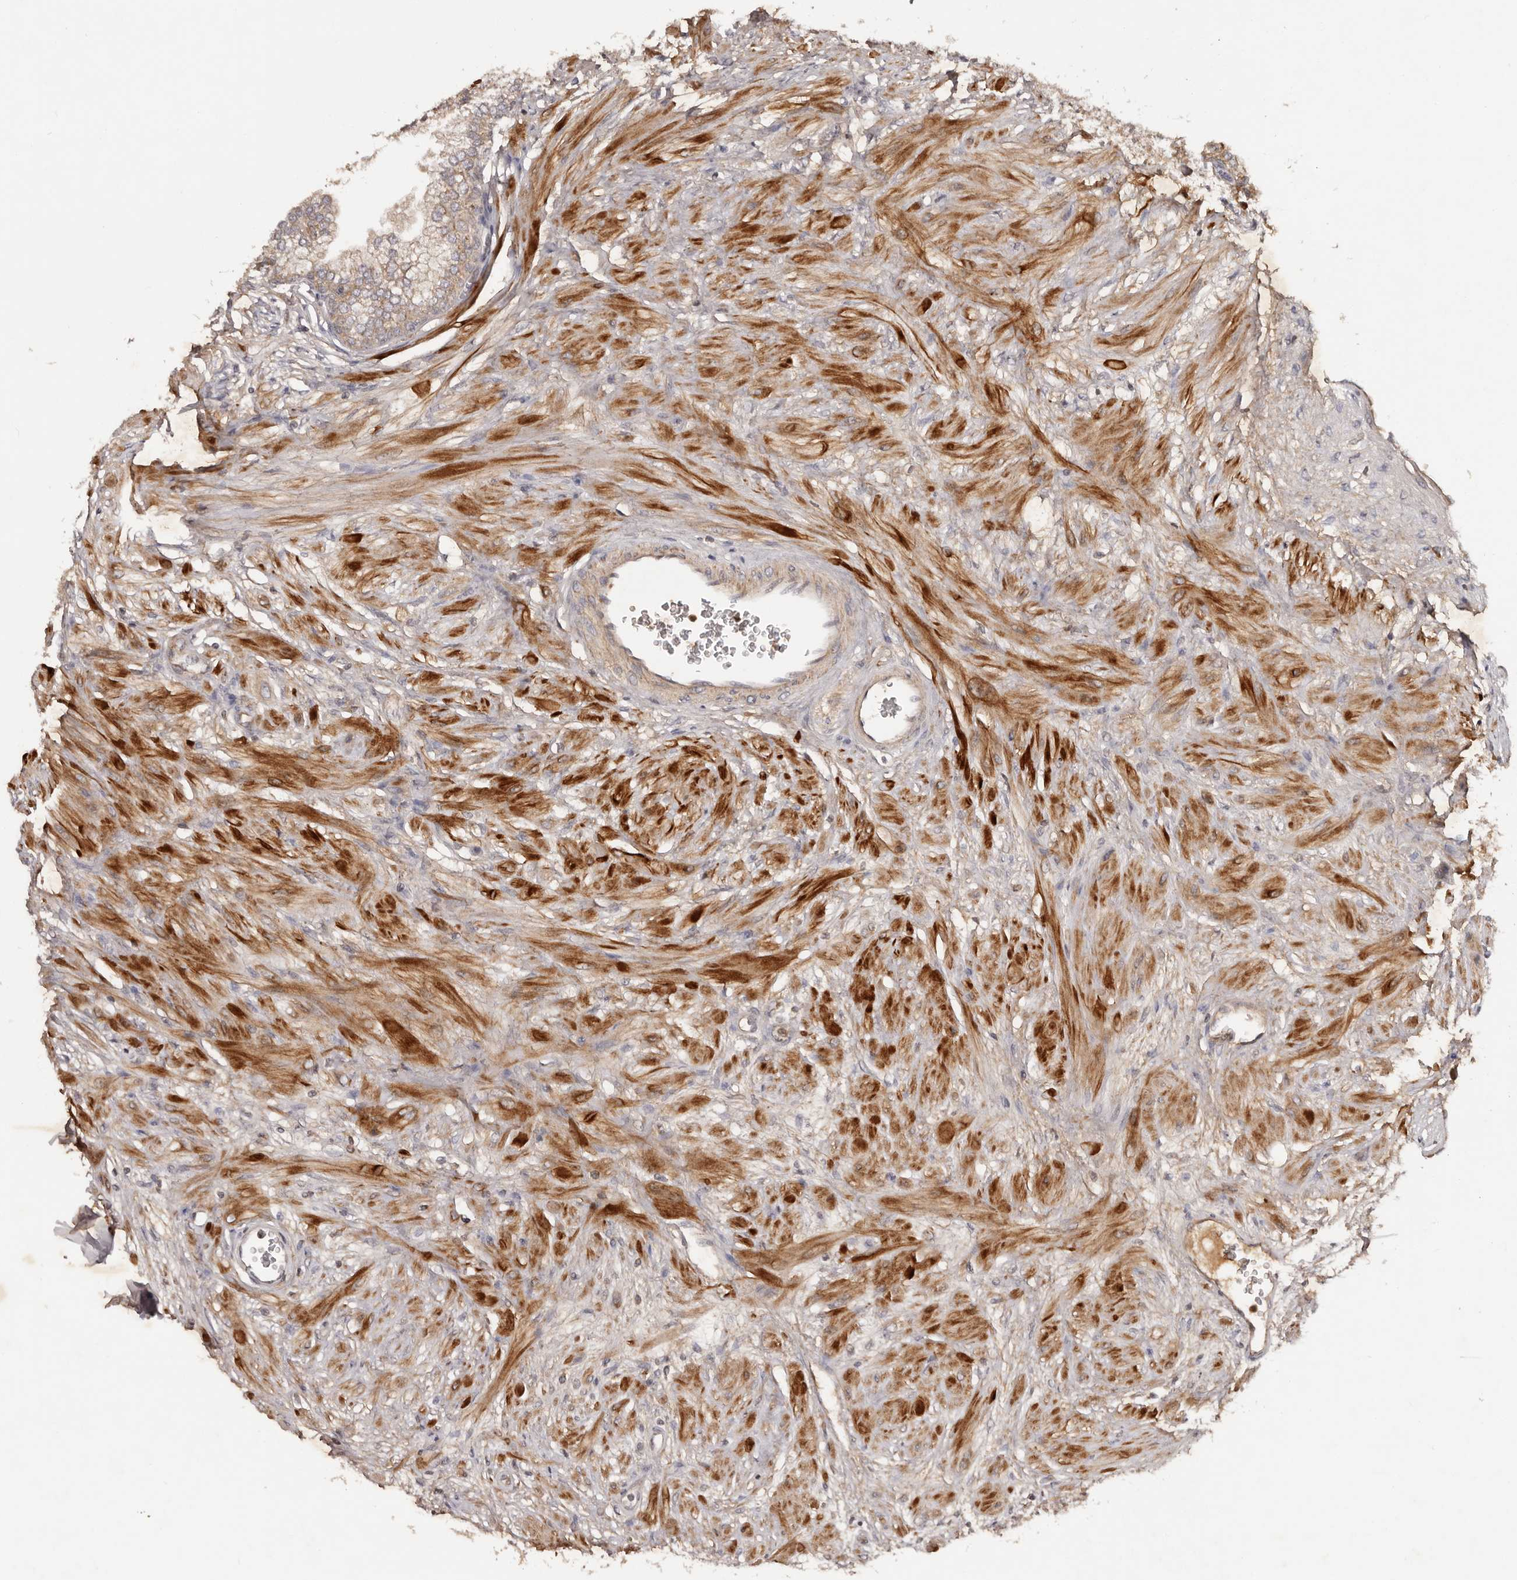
{"staining": {"intensity": "weak", "quantity": ">75%", "location": "cytoplasmic/membranous"}, "tissue": "prostate", "cell_type": "Glandular cells", "image_type": "normal", "snomed": [{"axis": "morphology", "description": "Normal tissue, NOS"}, {"axis": "morphology", "description": "Urothelial carcinoma, Low grade"}, {"axis": "topography", "description": "Urinary bladder"}, {"axis": "topography", "description": "Prostate"}], "caption": "Prostate stained with DAB IHC shows low levels of weak cytoplasmic/membranous positivity in approximately >75% of glandular cells. The staining was performed using DAB (3,3'-diaminobenzidine), with brown indicating positive protein expression. Nuclei are stained blue with hematoxylin.", "gene": "PKIB", "patient": {"sex": "male", "age": 60}}